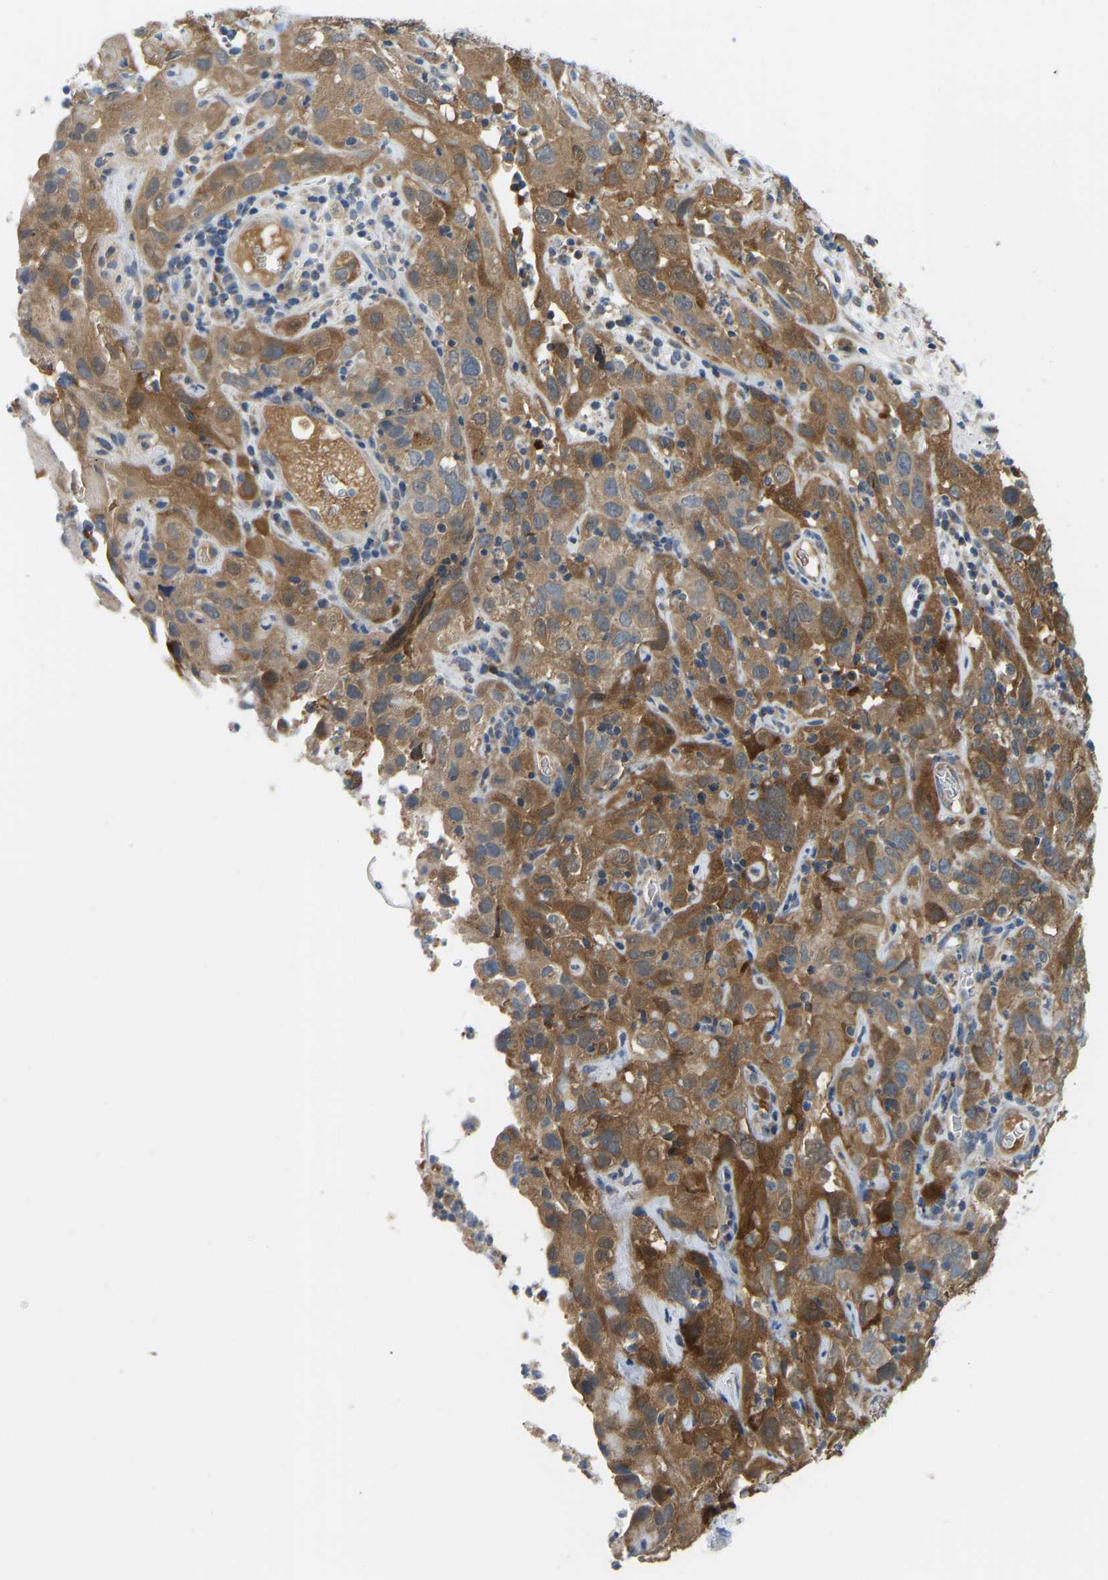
{"staining": {"intensity": "moderate", "quantity": ">75%", "location": "cytoplasmic/membranous"}, "tissue": "cervical cancer", "cell_type": "Tumor cells", "image_type": "cancer", "snomed": [{"axis": "morphology", "description": "Squamous cell carcinoma, NOS"}, {"axis": "topography", "description": "Cervix"}], "caption": "A high-resolution image shows immunohistochemistry staining of cervical cancer (squamous cell carcinoma), which demonstrates moderate cytoplasmic/membranous expression in approximately >75% of tumor cells.", "gene": "RBP1", "patient": {"sex": "female", "age": 32}}